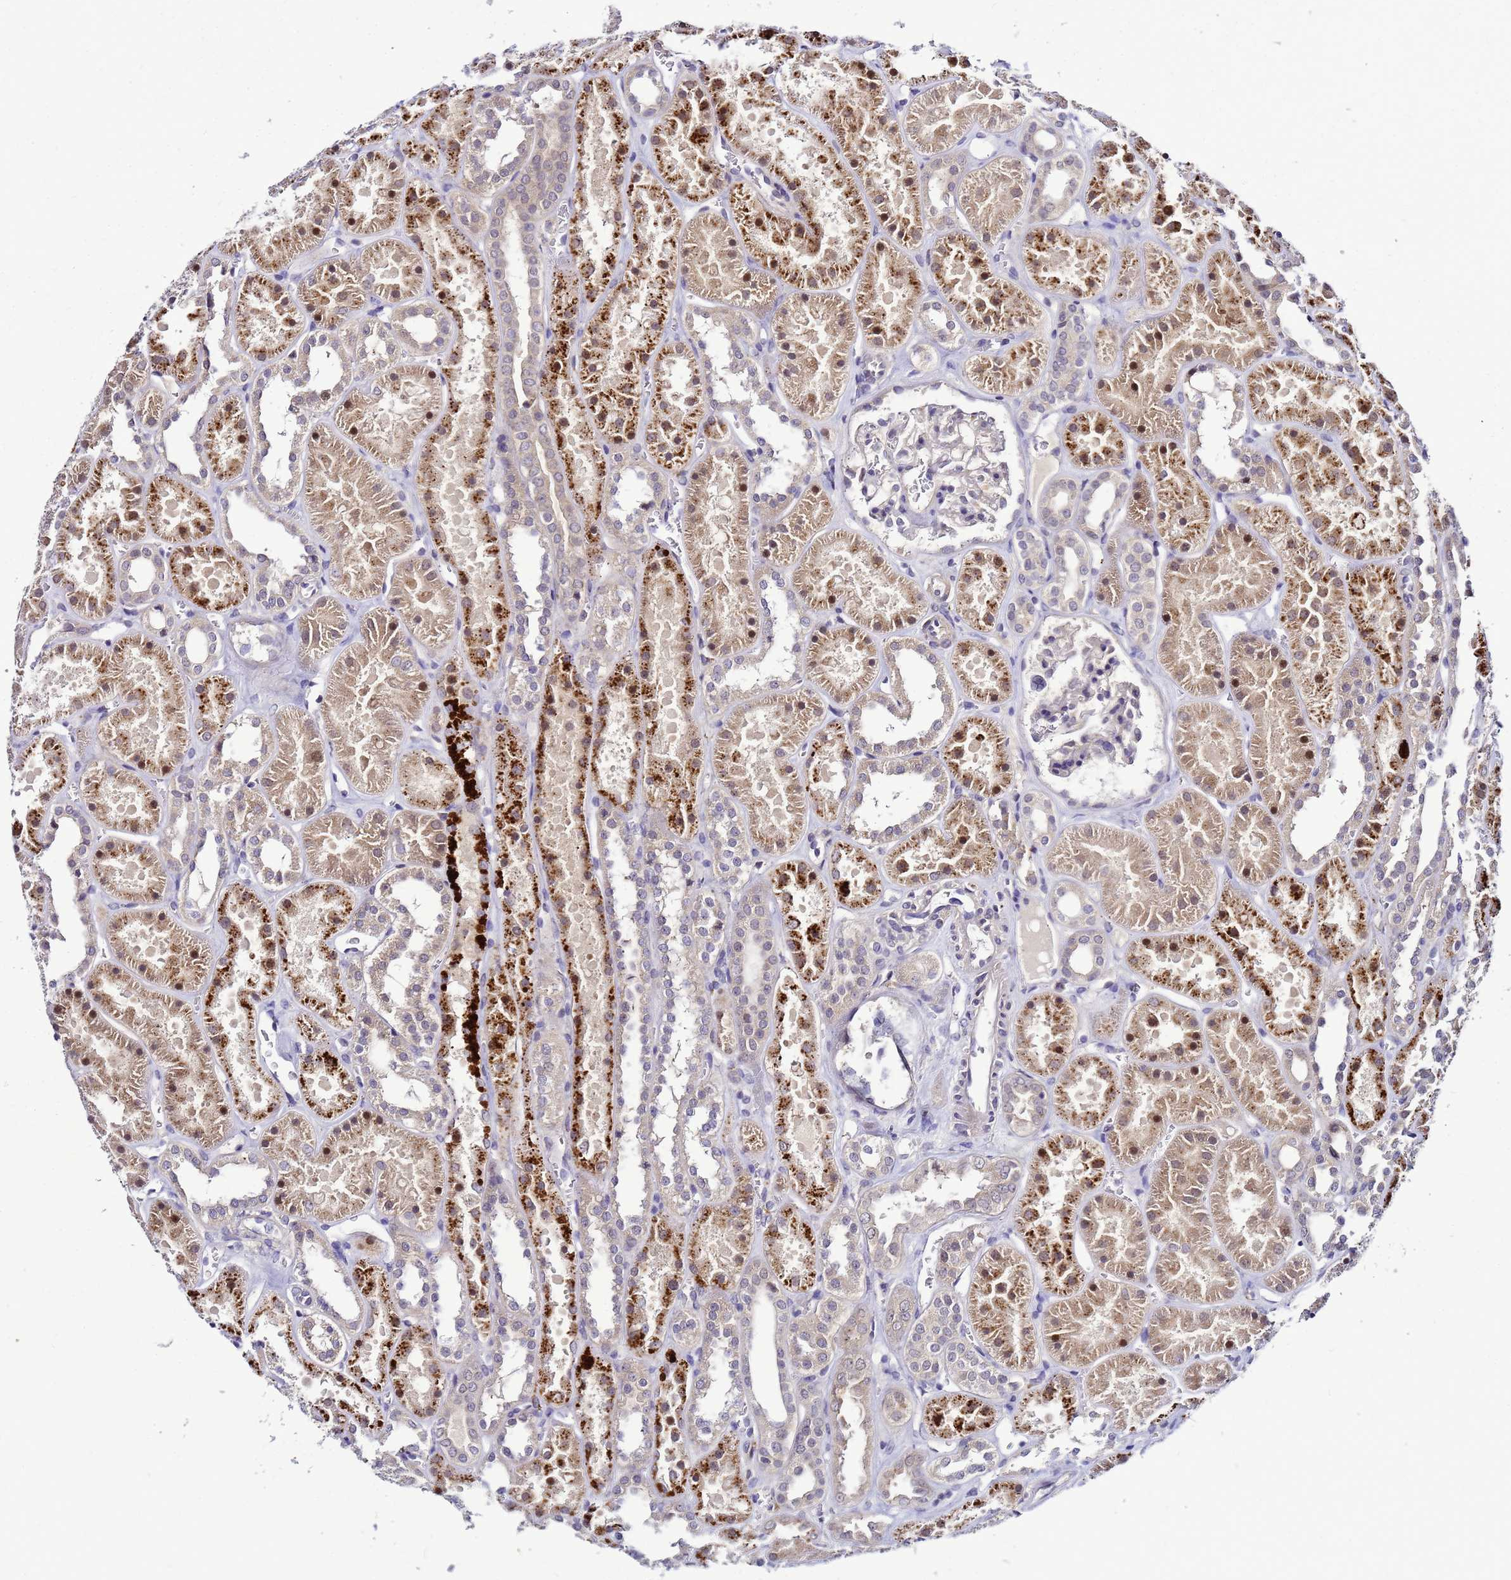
{"staining": {"intensity": "weak", "quantity": "<25%", "location": "cytoplasmic/membranous"}, "tissue": "kidney", "cell_type": "Cells in glomeruli", "image_type": "normal", "snomed": [{"axis": "morphology", "description": "Normal tissue, NOS"}, {"axis": "topography", "description": "Kidney"}], "caption": "Immunohistochemistry histopathology image of normal kidney stained for a protein (brown), which reveals no positivity in cells in glomeruli. (DAB (3,3'-diaminobenzidine) IHC, high magnification).", "gene": "SAT1", "patient": {"sex": "female", "age": 41}}